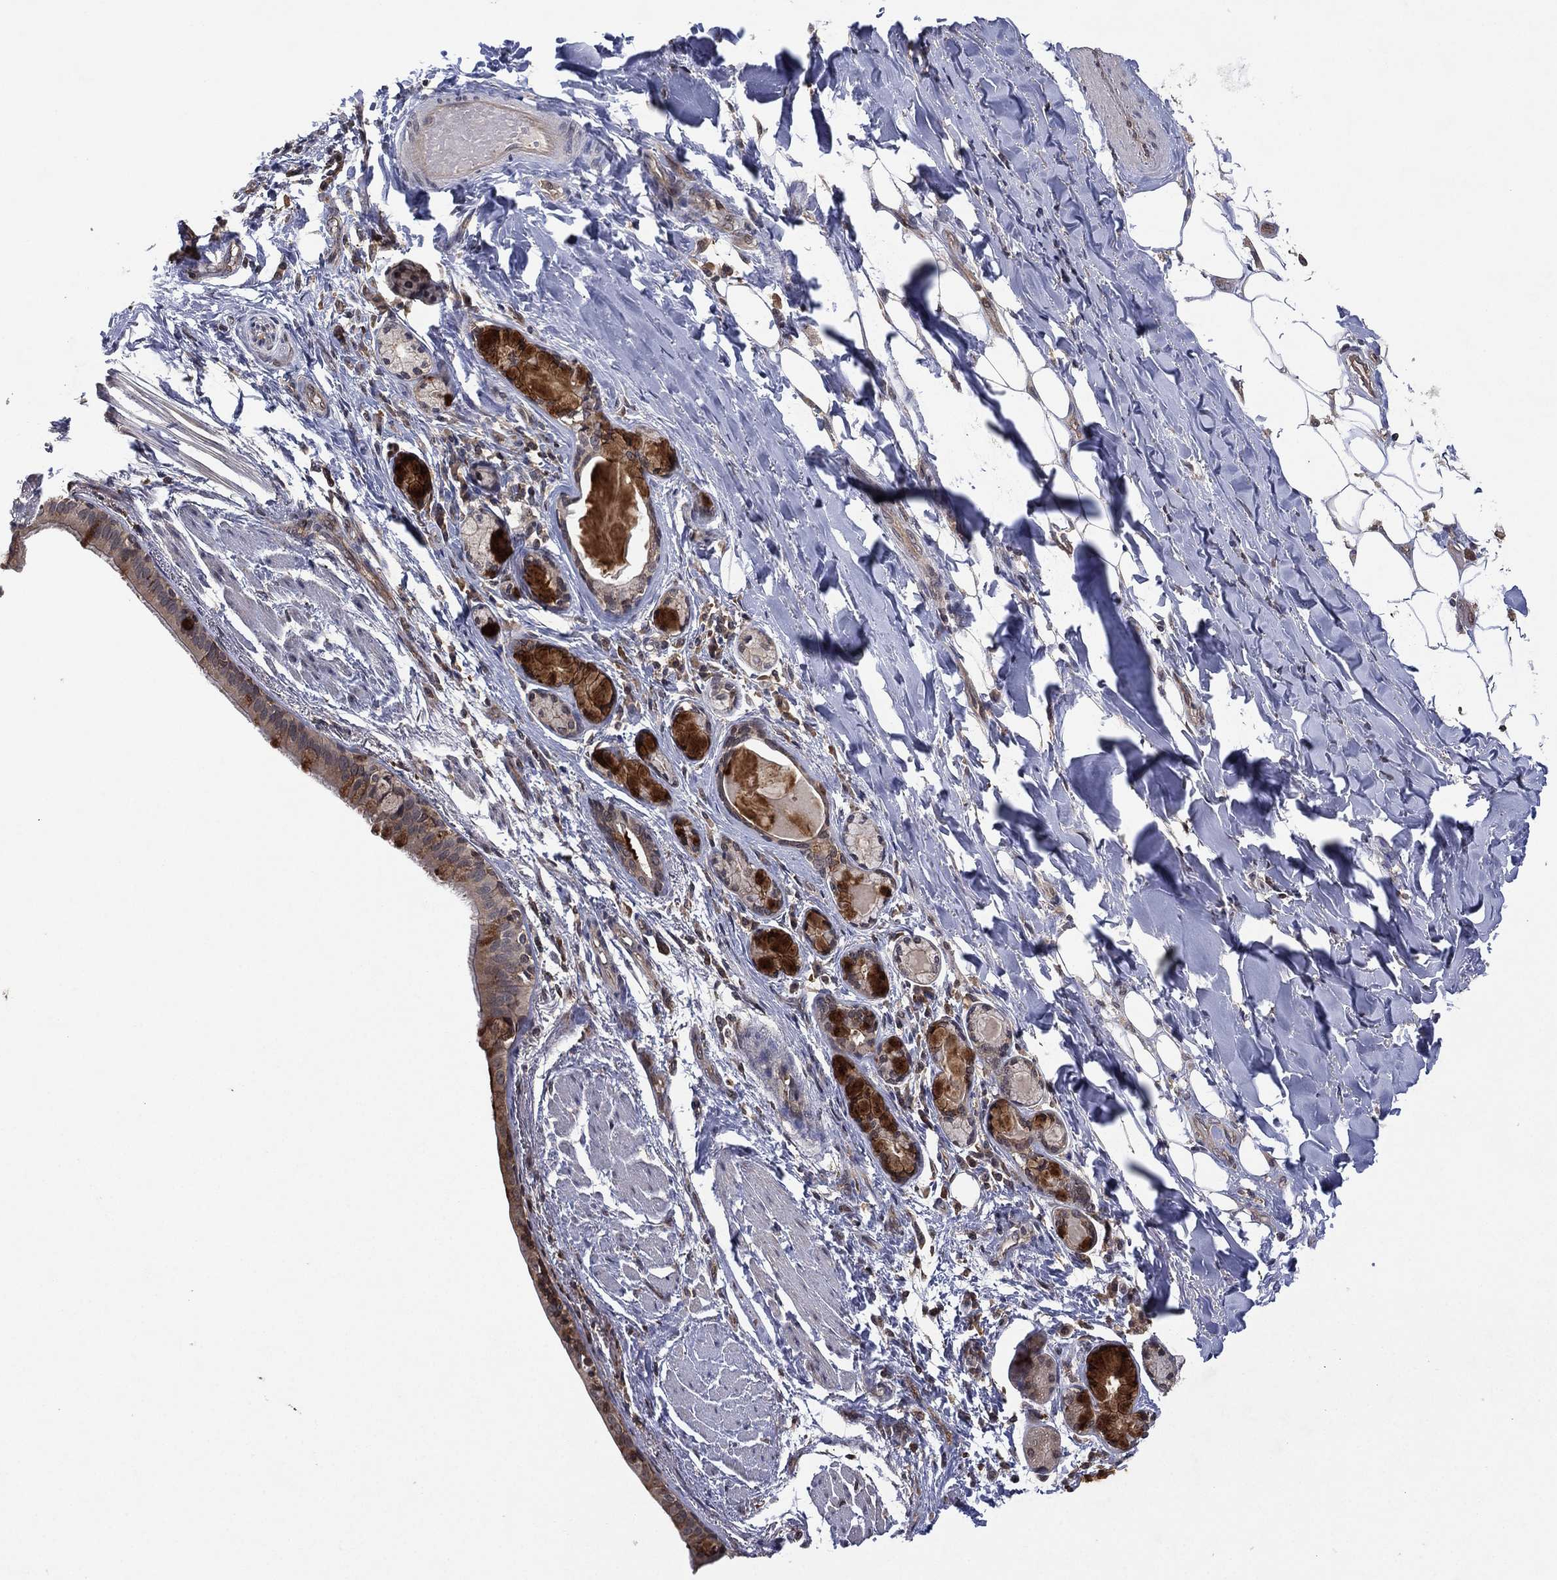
{"staining": {"intensity": "moderate", "quantity": "<25%", "location": "cytoplasmic/membranous"}, "tissue": "bronchus", "cell_type": "Respiratory epithelial cells", "image_type": "normal", "snomed": [{"axis": "morphology", "description": "Normal tissue, NOS"}, {"axis": "morphology", "description": "Squamous cell carcinoma, NOS"}, {"axis": "topography", "description": "Bronchus"}, {"axis": "topography", "description": "Lung"}], "caption": "The micrograph shows immunohistochemical staining of normal bronchus. There is moderate cytoplasmic/membranous positivity is present in about <25% of respiratory epithelial cells. (brown staining indicates protein expression, while blue staining denotes nuclei).", "gene": "ATG4B", "patient": {"sex": "male", "age": 69}}